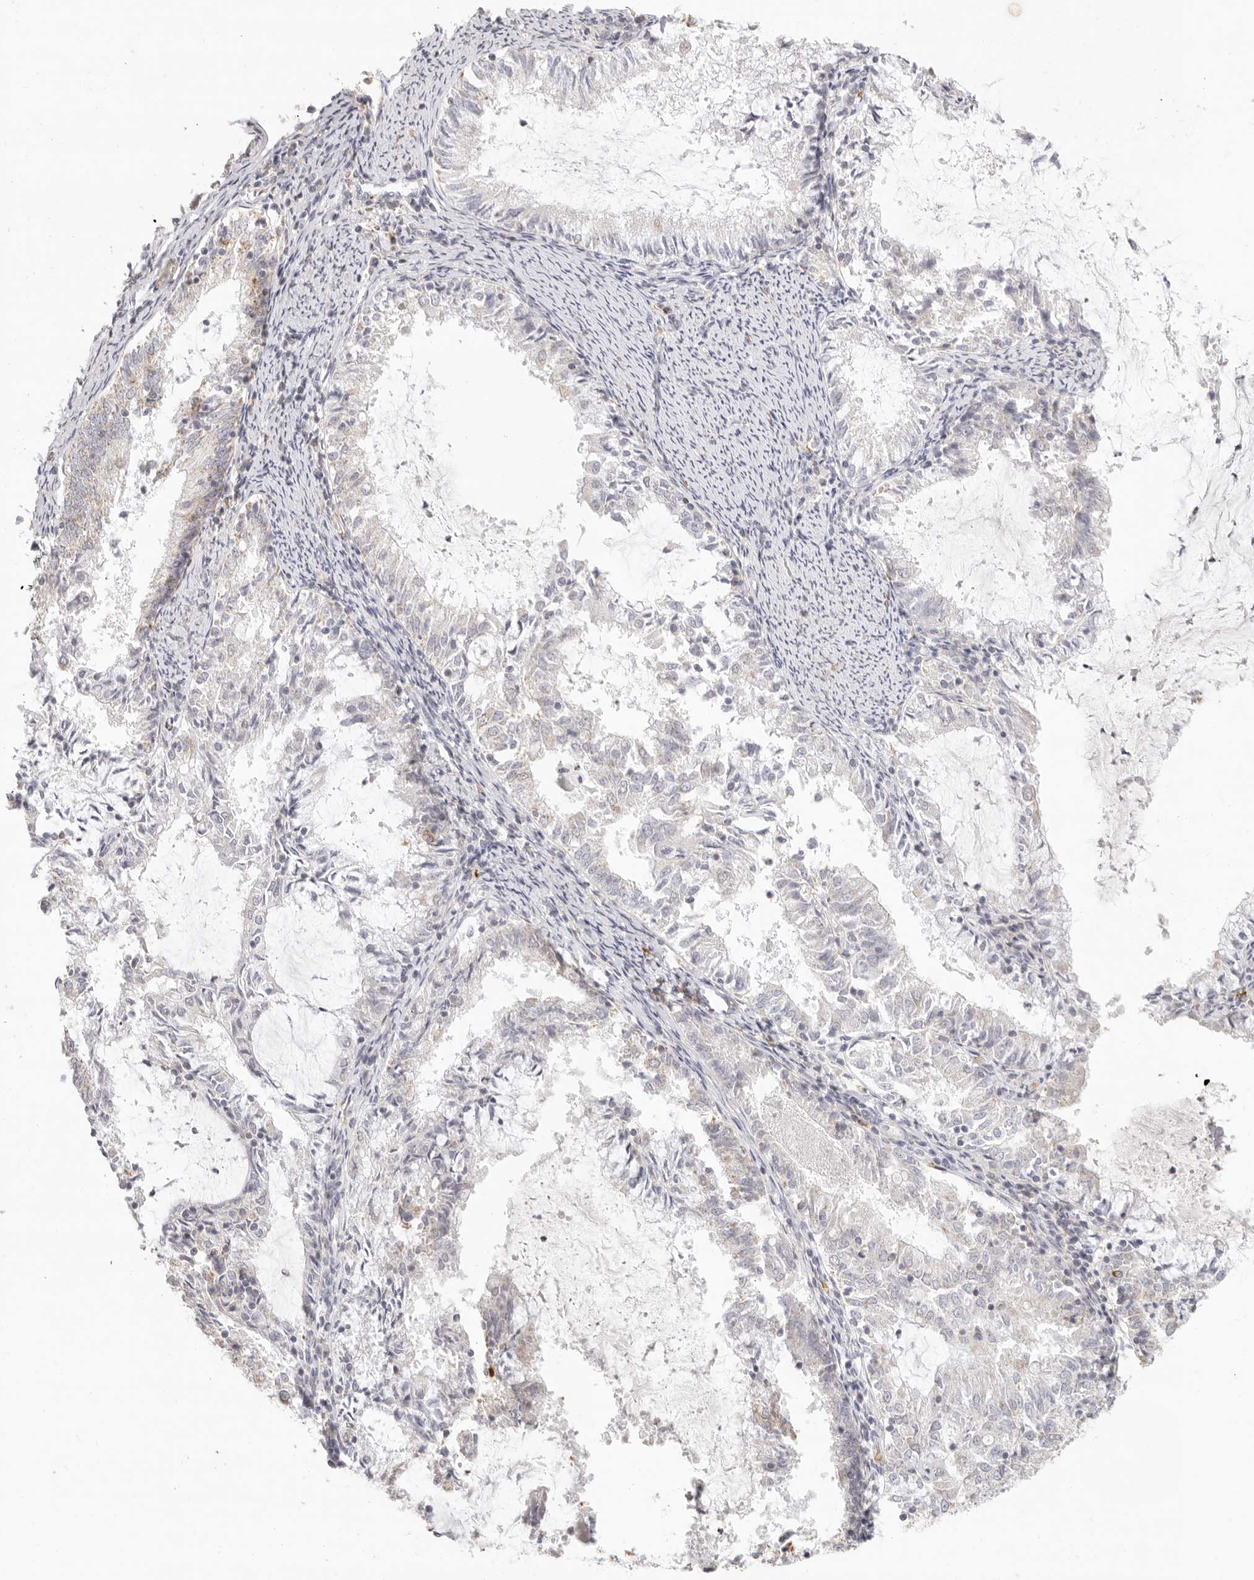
{"staining": {"intensity": "negative", "quantity": "none", "location": "none"}, "tissue": "endometrial cancer", "cell_type": "Tumor cells", "image_type": "cancer", "snomed": [{"axis": "morphology", "description": "Adenocarcinoma, NOS"}, {"axis": "topography", "description": "Endometrium"}], "caption": "High magnification brightfield microscopy of endometrial cancer stained with DAB (3,3'-diaminobenzidine) (brown) and counterstained with hematoxylin (blue): tumor cells show no significant staining. (DAB (3,3'-diaminobenzidine) IHC, high magnification).", "gene": "NIBAN1", "patient": {"sex": "female", "age": 57}}